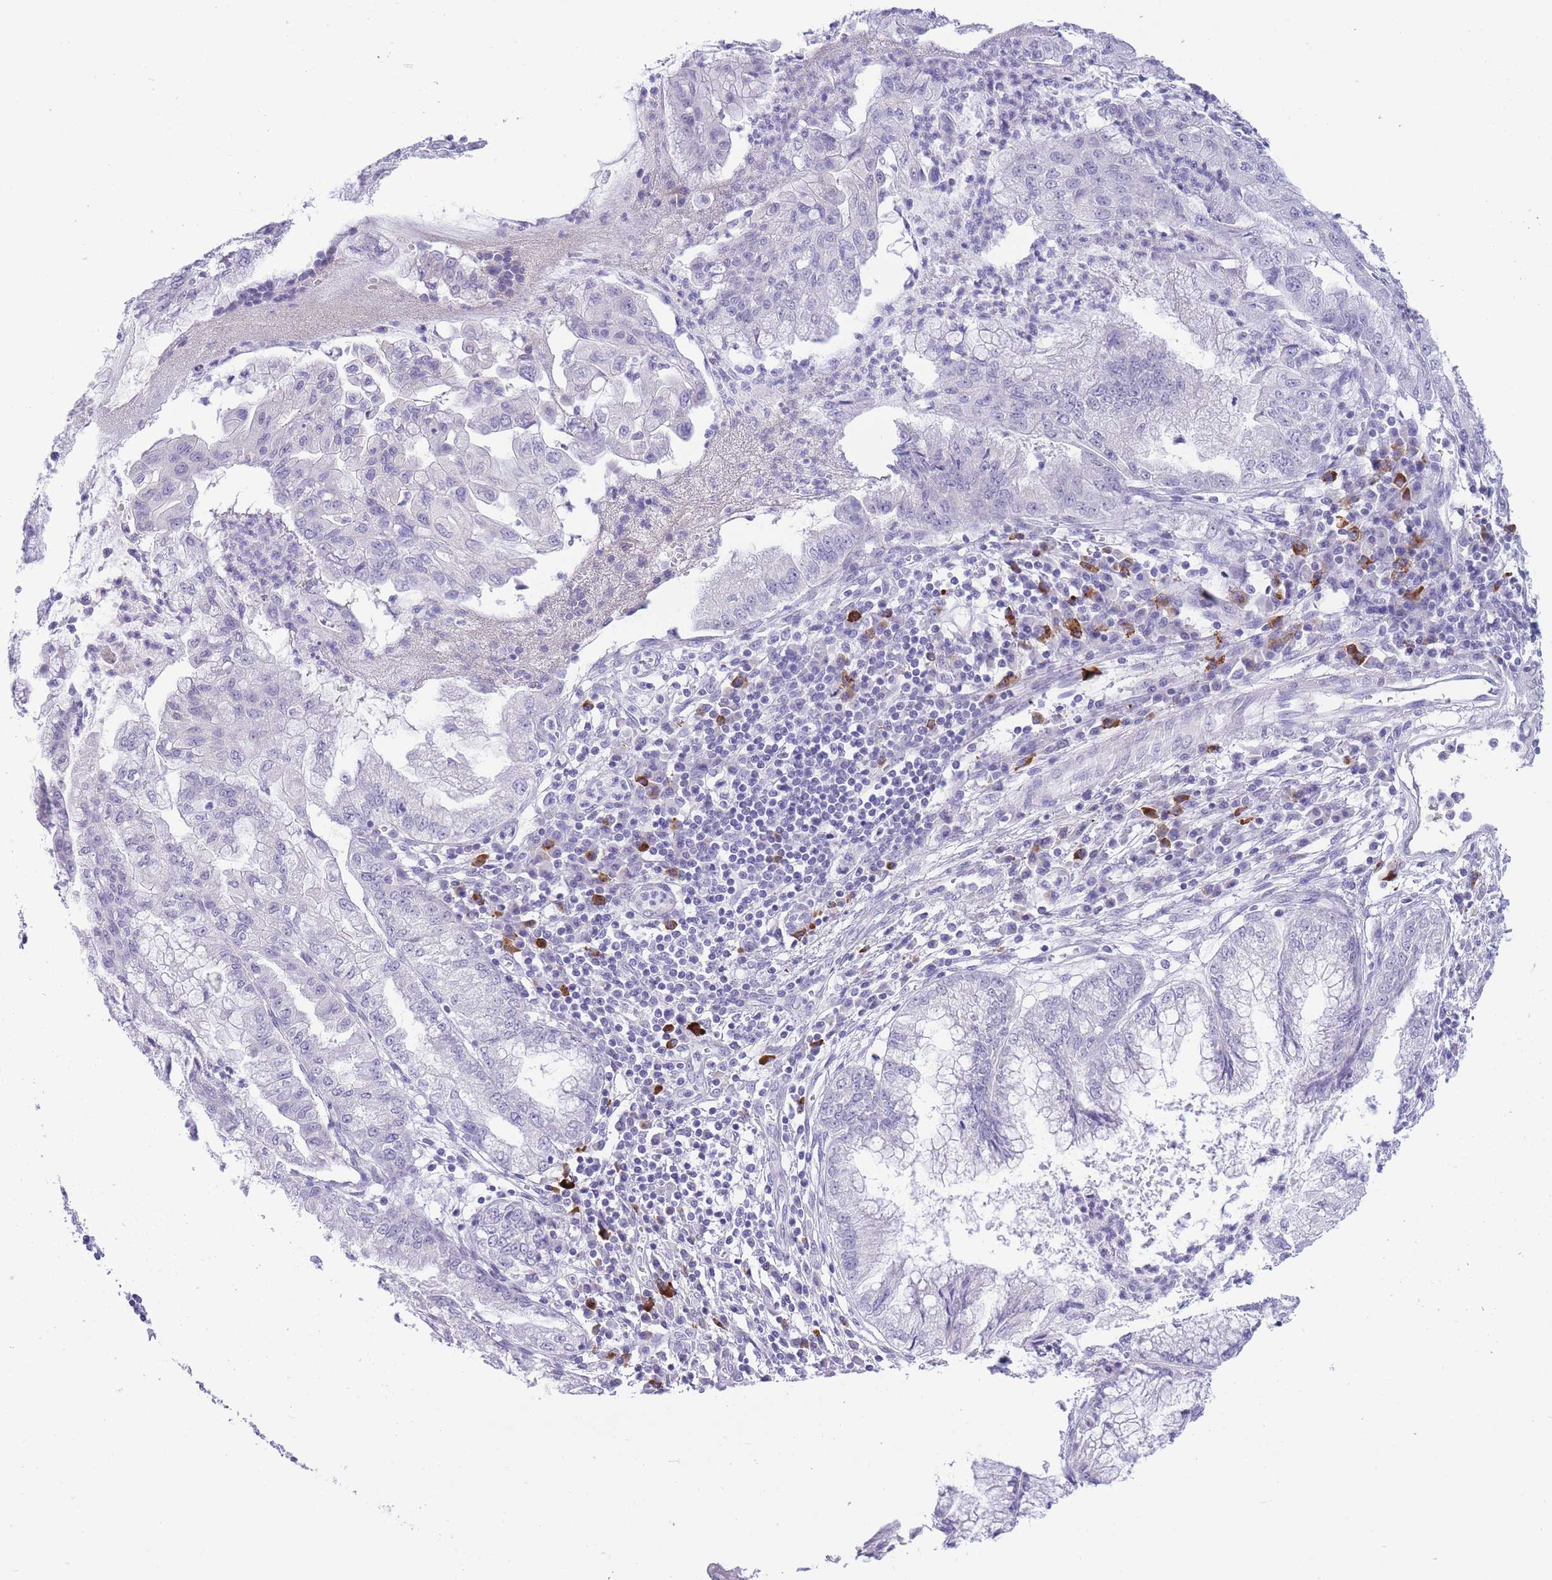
{"staining": {"intensity": "negative", "quantity": "none", "location": "none"}, "tissue": "pancreatic cancer", "cell_type": "Tumor cells", "image_type": "cancer", "snomed": [{"axis": "morphology", "description": "Adenocarcinoma, NOS"}, {"axis": "topography", "description": "Pancreas"}], "caption": "A photomicrograph of human adenocarcinoma (pancreatic) is negative for staining in tumor cells. Brightfield microscopy of immunohistochemistry (IHC) stained with DAB (3,3'-diaminobenzidine) (brown) and hematoxylin (blue), captured at high magnification.", "gene": "ASAP3", "patient": {"sex": "male", "age": 73}}